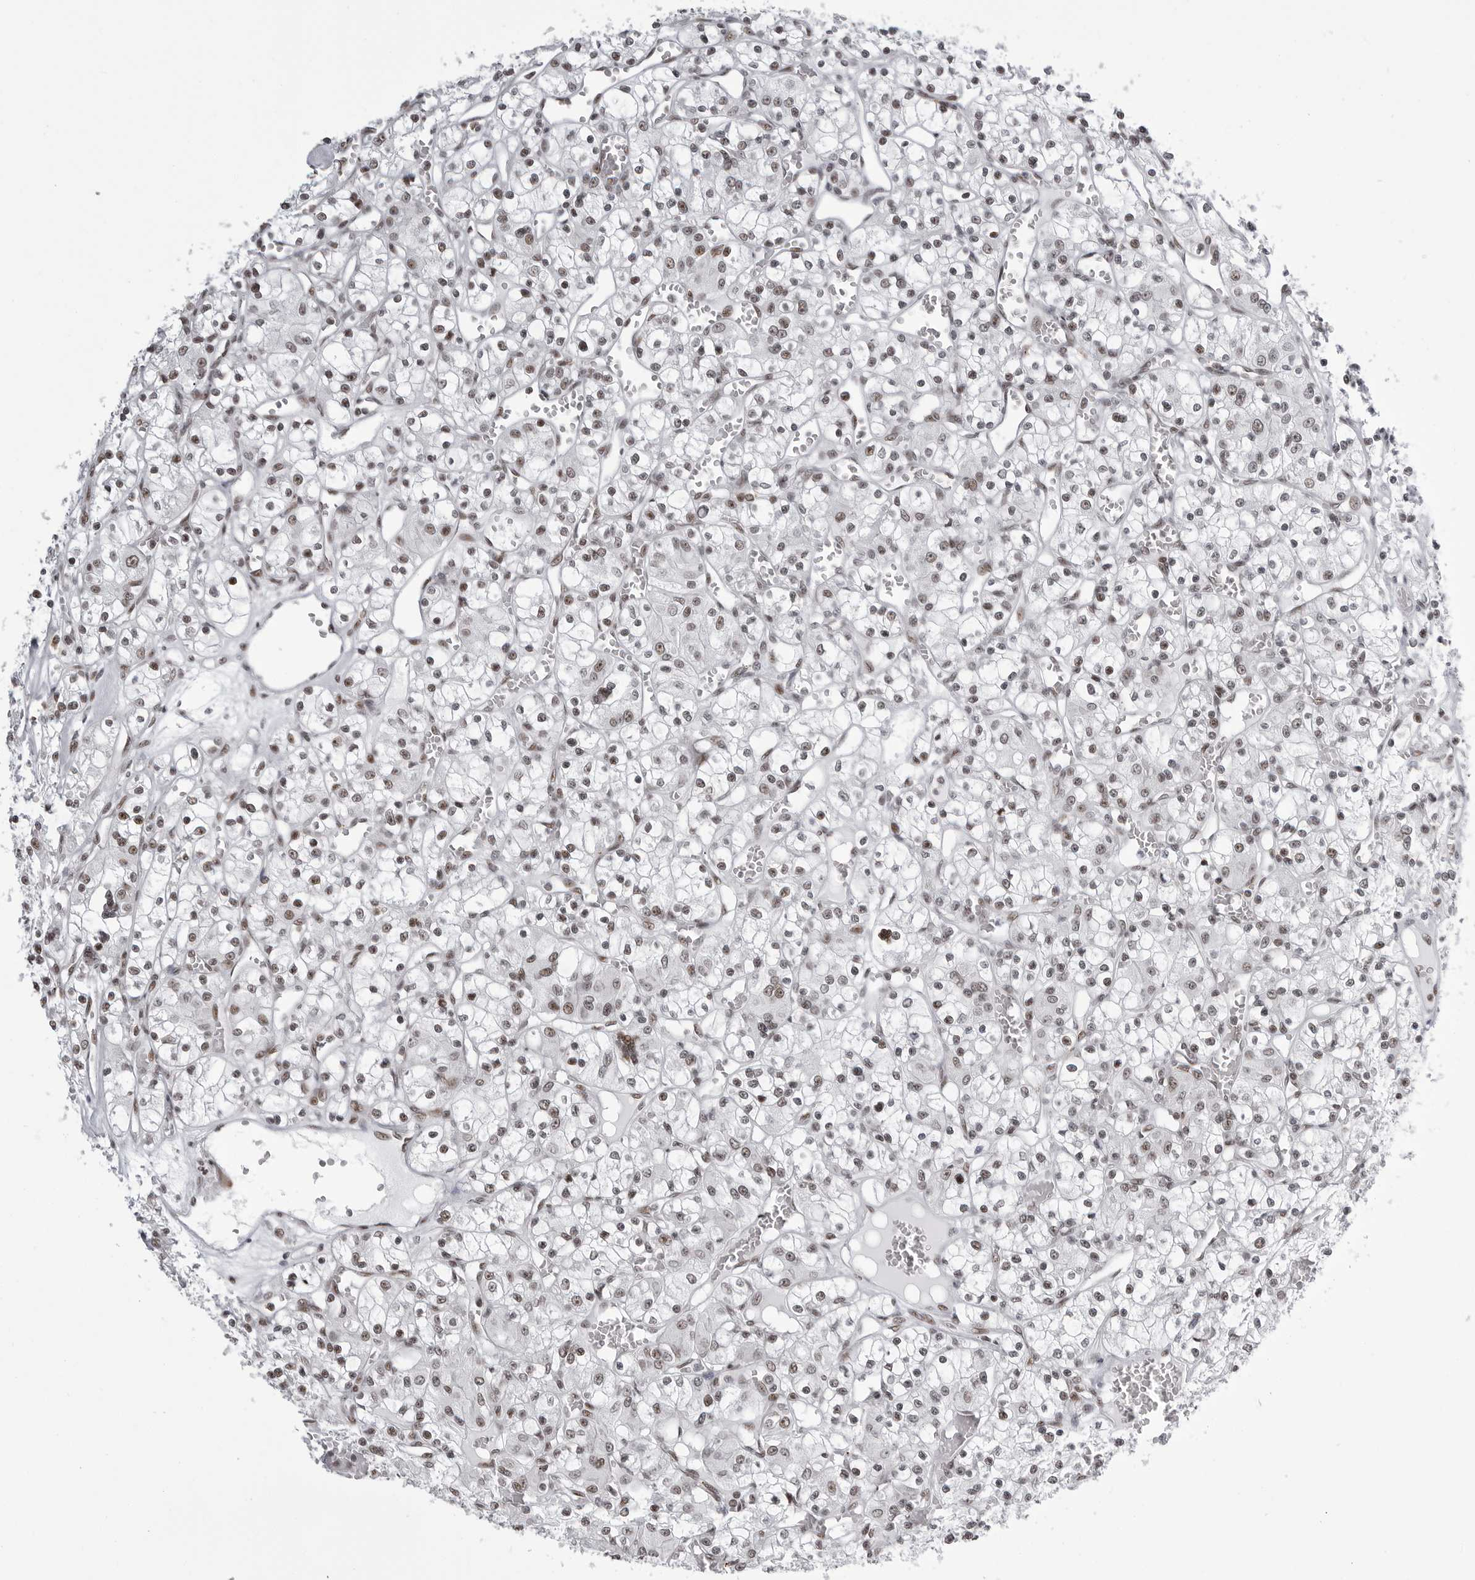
{"staining": {"intensity": "weak", "quantity": "25%-75%", "location": "nuclear"}, "tissue": "renal cancer", "cell_type": "Tumor cells", "image_type": "cancer", "snomed": [{"axis": "morphology", "description": "Adenocarcinoma, NOS"}, {"axis": "topography", "description": "Kidney"}], "caption": "Renal cancer (adenocarcinoma) stained with a protein marker displays weak staining in tumor cells.", "gene": "WRAP53", "patient": {"sex": "female", "age": 59}}